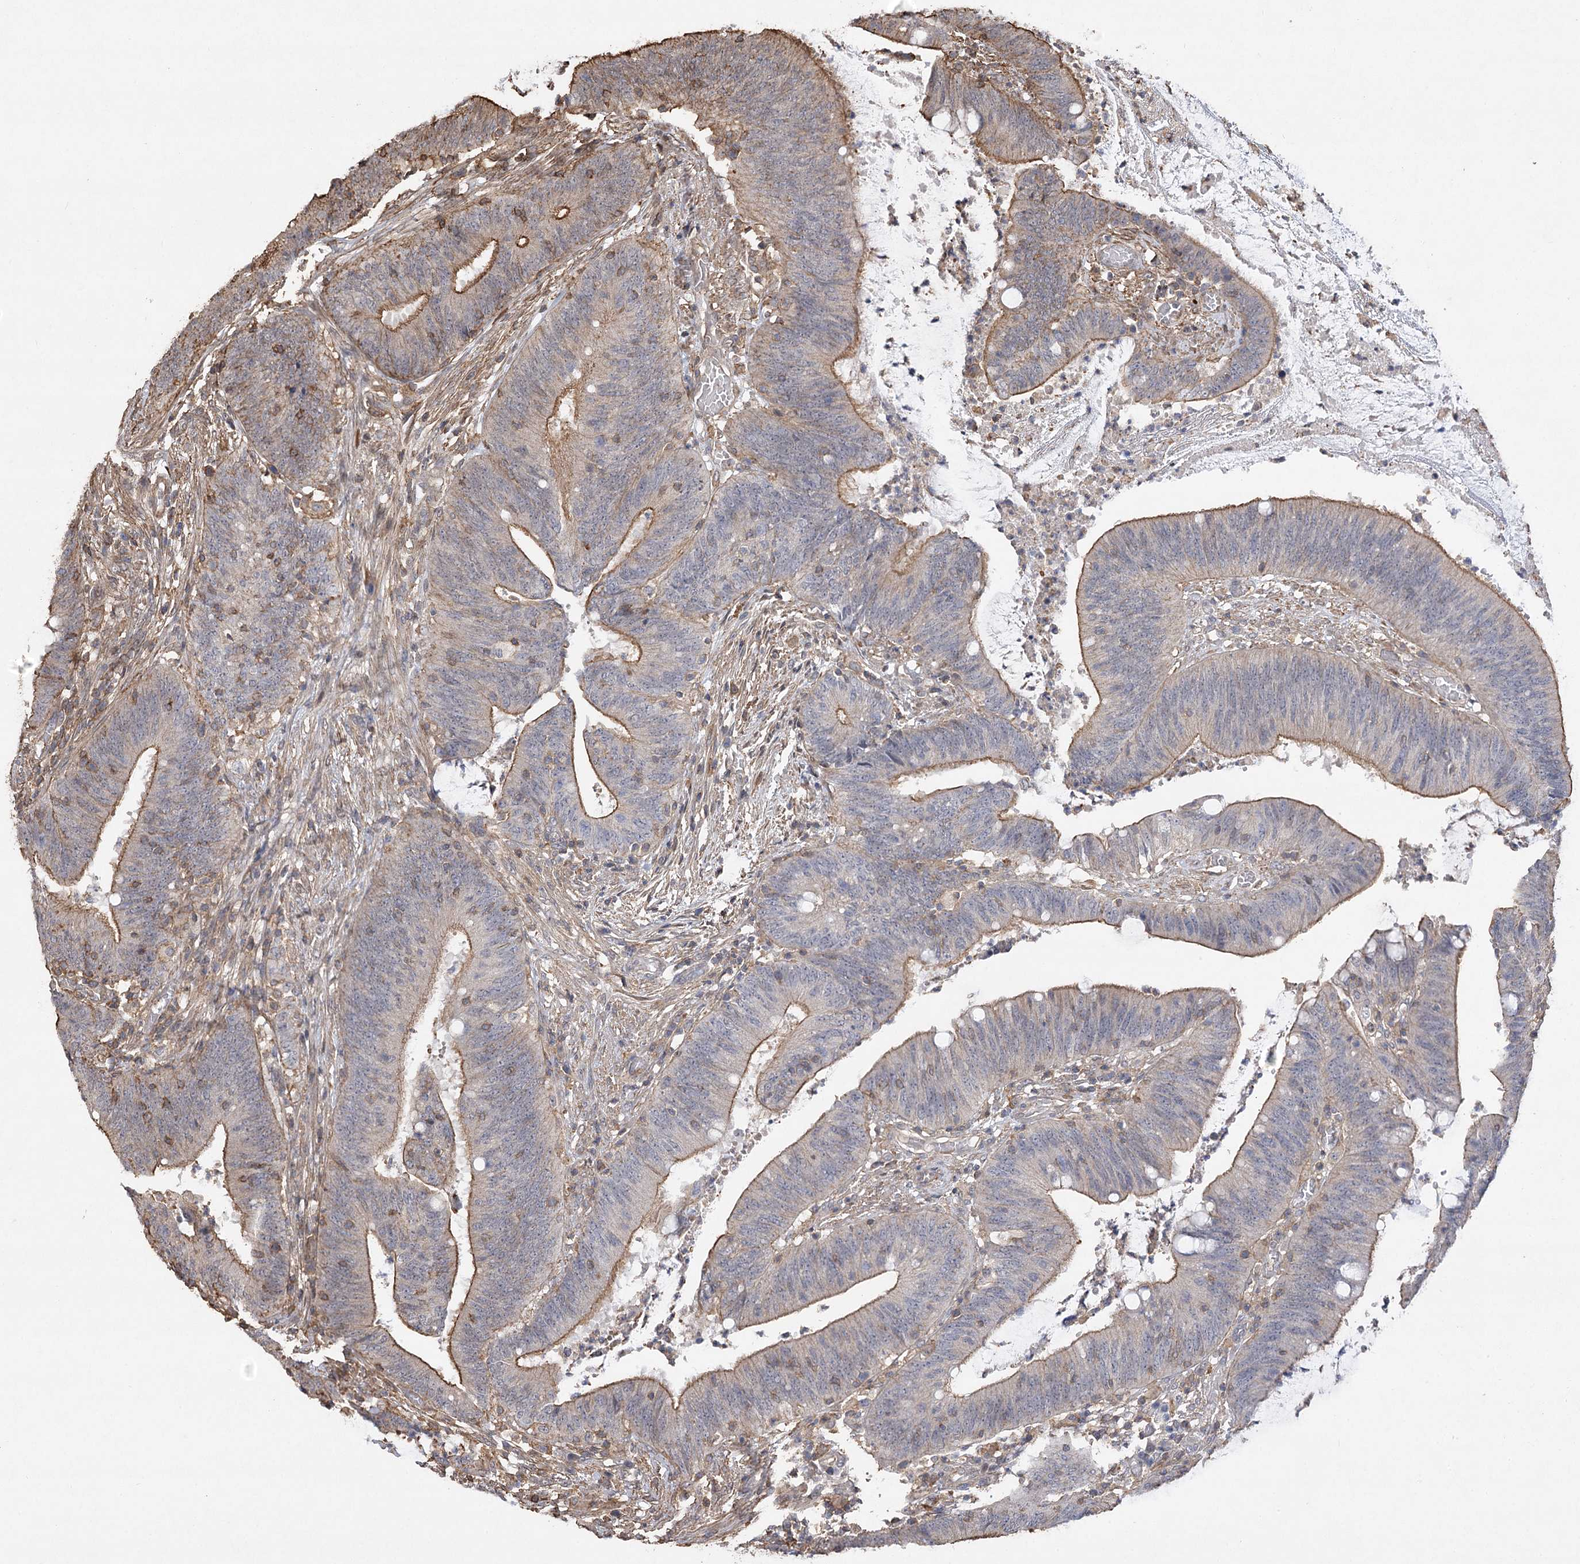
{"staining": {"intensity": "moderate", "quantity": "25%-75%", "location": "cytoplasmic/membranous"}, "tissue": "colorectal cancer", "cell_type": "Tumor cells", "image_type": "cancer", "snomed": [{"axis": "morphology", "description": "Adenocarcinoma, NOS"}, {"axis": "topography", "description": "Rectum"}], "caption": "Tumor cells reveal moderate cytoplasmic/membranous positivity in approximately 25%-75% of cells in adenocarcinoma (colorectal).", "gene": "OBSL1", "patient": {"sex": "female", "age": 66}}